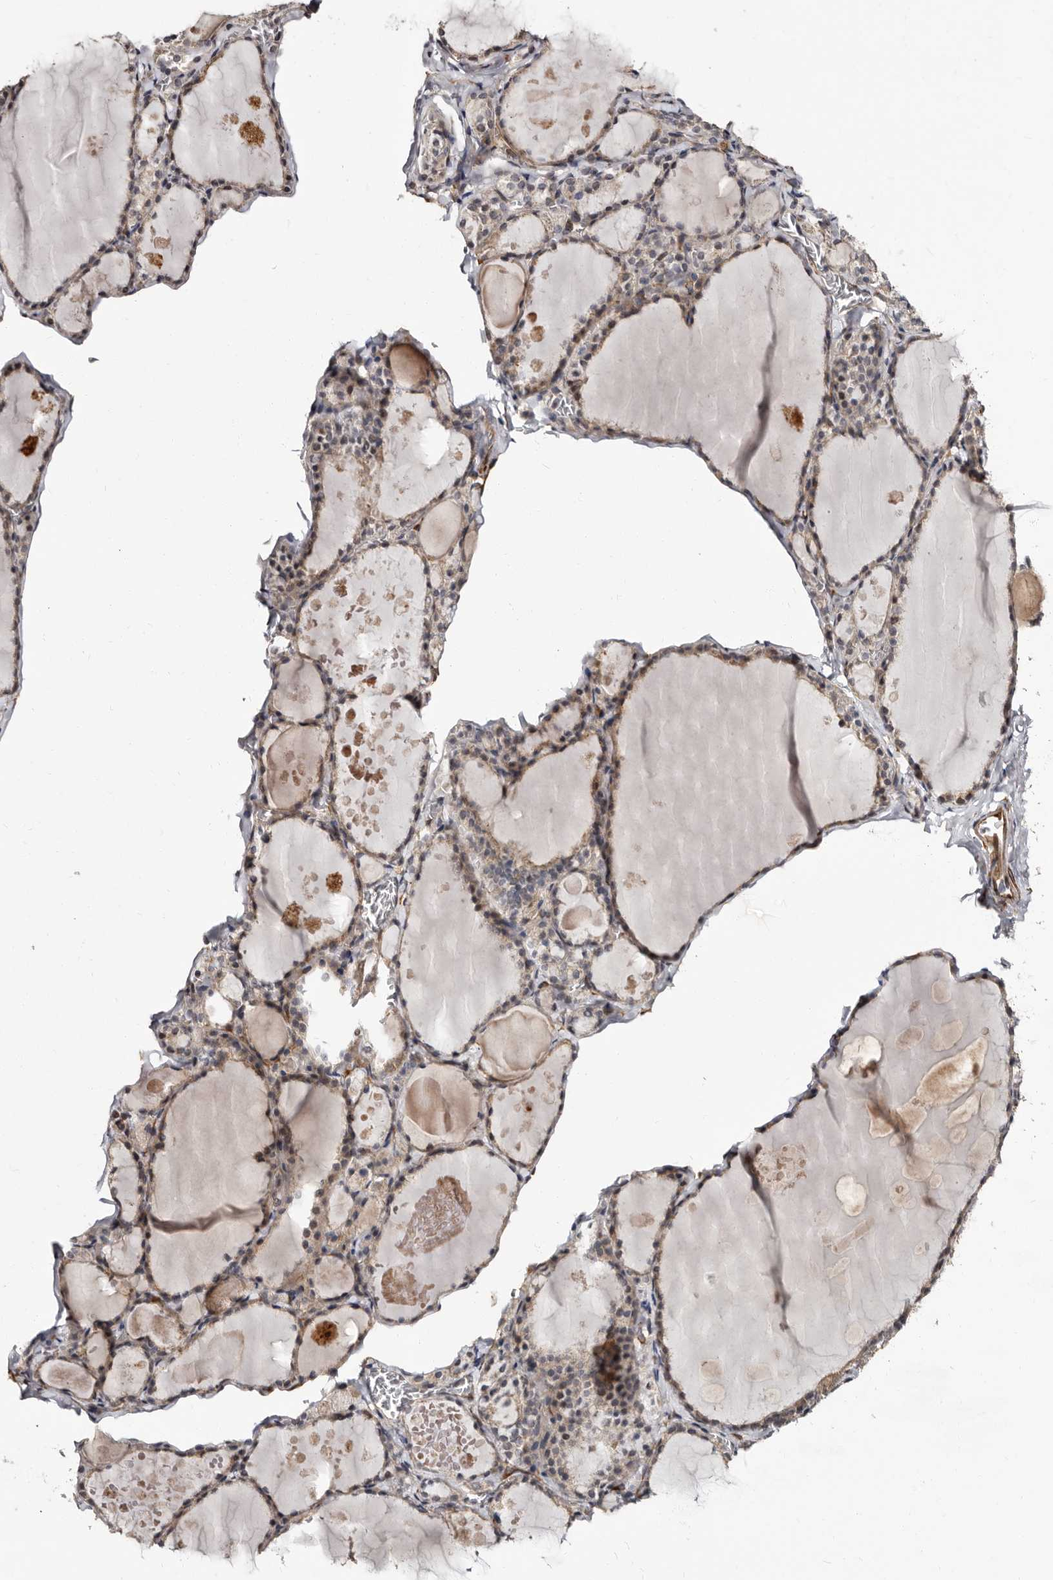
{"staining": {"intensity": "weak", "quantity": ">75%", "location": "cytoplasmic/membranous"}, "tissue": "thyroid gland", "cell_type": "Glandular cells", "image_type": "normal", "snomed": [{"axis": "morphology", "description": "Normal tissue, NOS"}, {"axis": "topography", "description": "Thyroid gland"}], "caption": "Approximately >75% of glandular cells in normal human thyroid gland show weak cytoplasmic/membranous protein staining as visualized by brown immunohistochemical staining.", "gene": "TBC1D22B", "patient": {"sex": "male", "age": 56}}